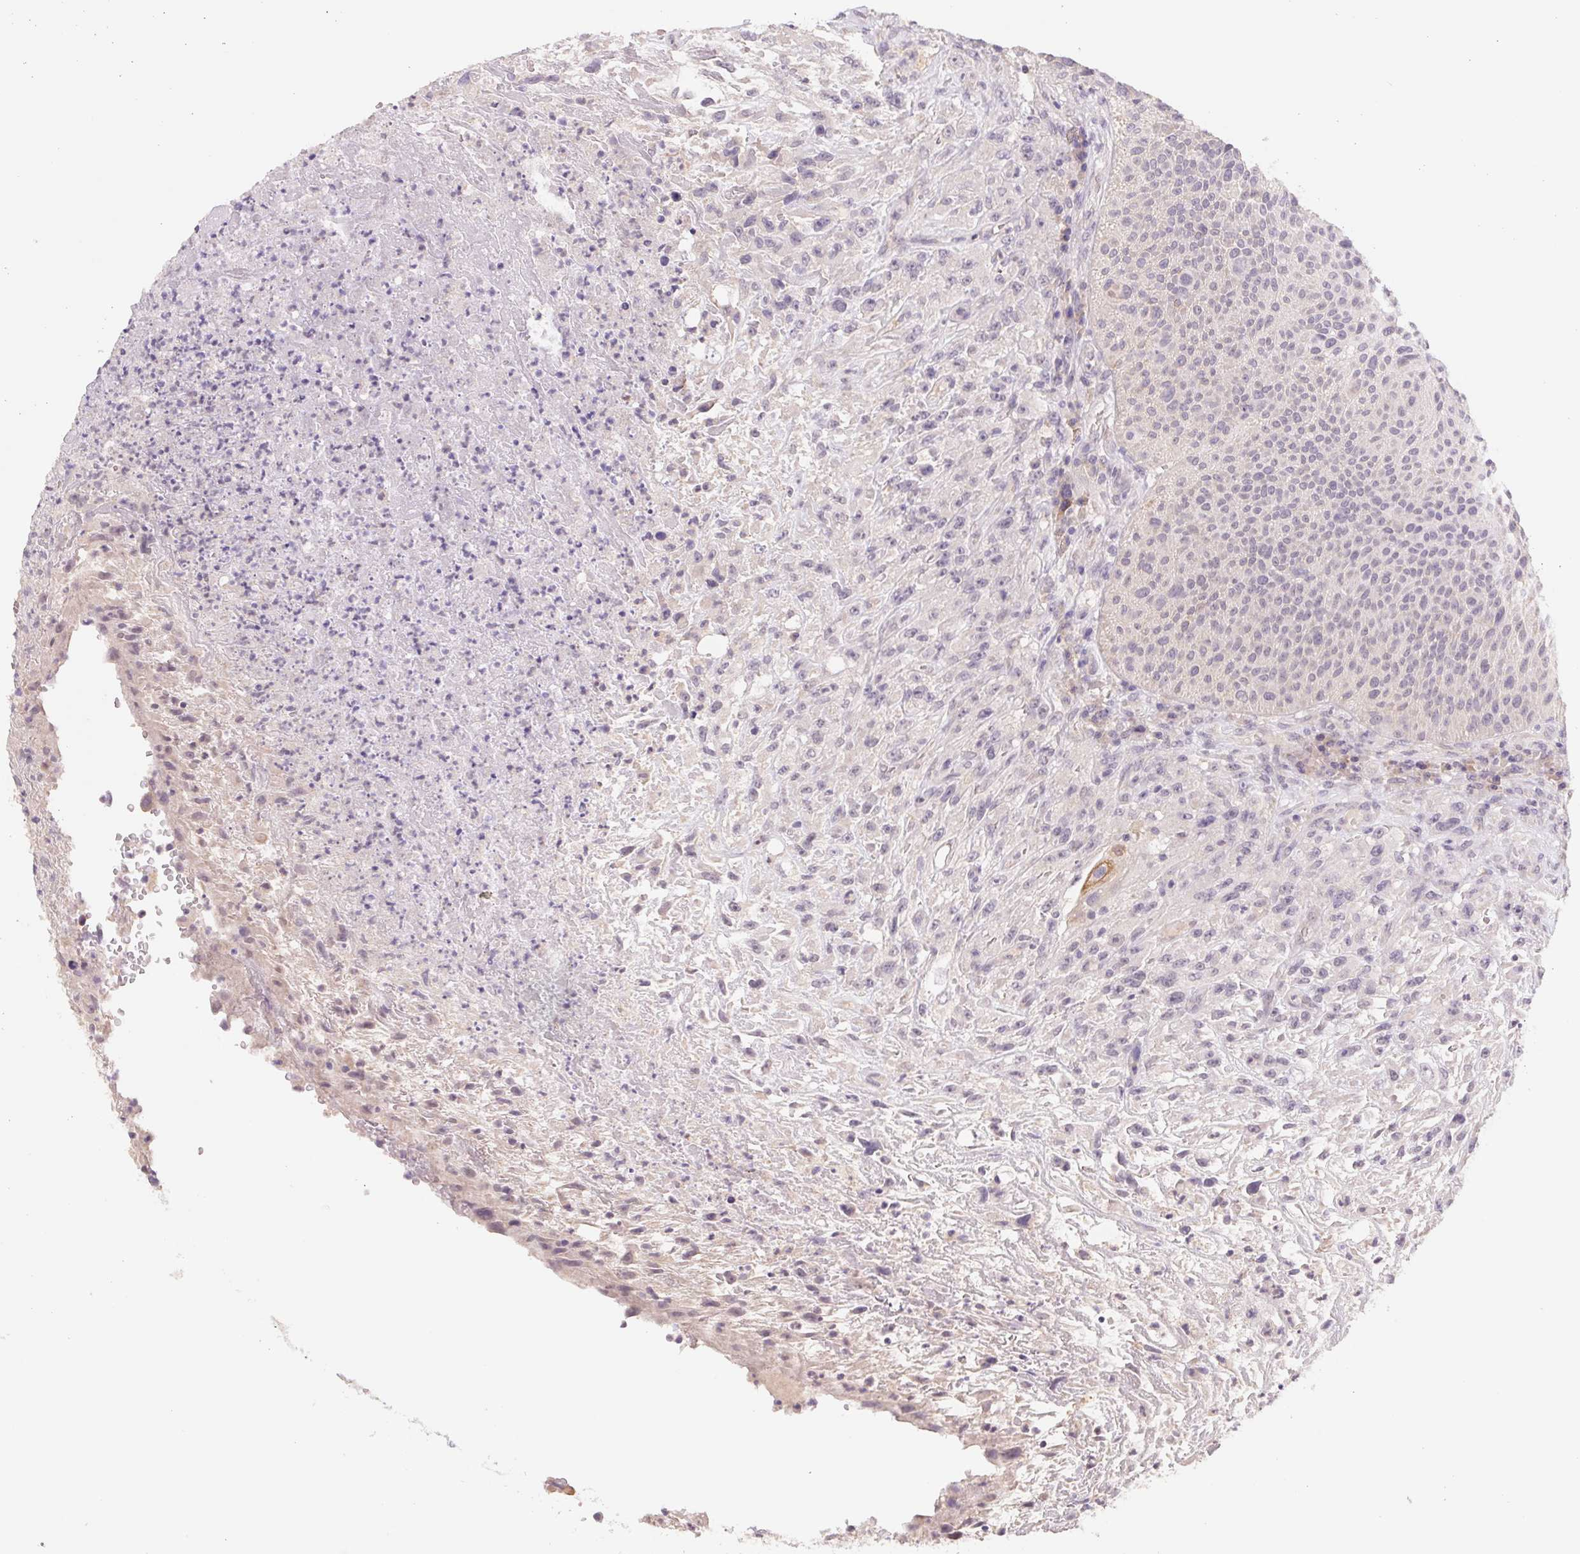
{"staining": {"intensity": "negative", "quantity": "none", "location": "none"}, "tissue": "urothelial cancer", "cell_type": "Tumor cells", "image_type": "cancer", "snomed": [{"axis": "morphology", "description": "Urothelial carcinoma, High grade"}, {"axis": "topography", "description": "Urinary bladder"}], "caption": "Human urothelial cancer stained for a protein using immunohistochemistry (IHC) demonstrates no expression in tumor cells.", "gene": "PNMA8B", "patient": {"sex": "male", "age": 66}}